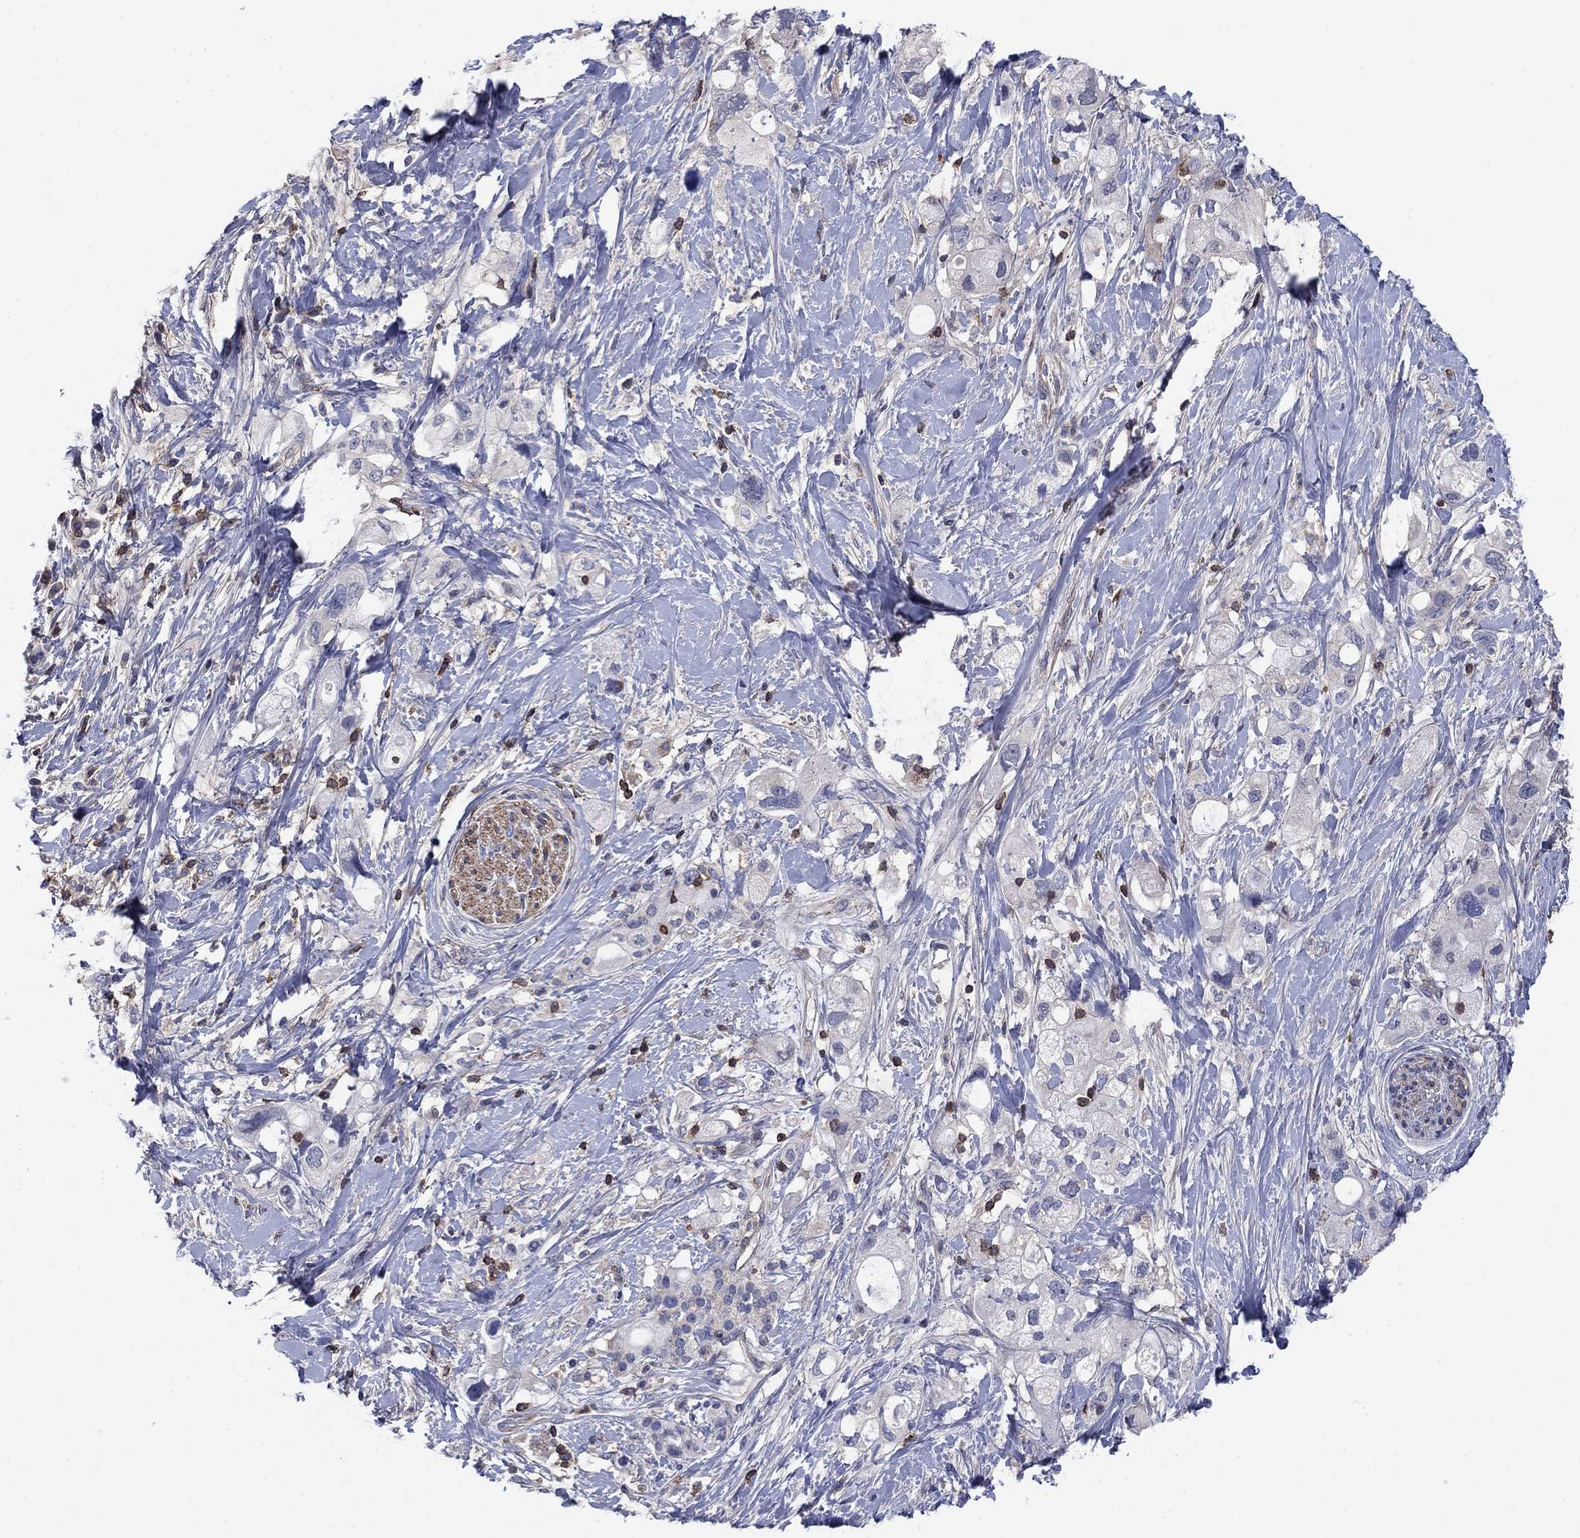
{"staining": {"intensity": "negative", "quantity": "none", "location": "none"}, "tissue": "pancreatic cancer", "cell_type": "Tumor cells", "image_type": "cancer", "snomed": [{"axis": "morphology", "description": "Adenocarcinoma, NOS"}, {"axis": "topography", "description": "Pancreas"}], "caption": "Tumor cells are negative for protein expression in human pancreatic adenocarcinoma.", "gene": "PSD4", "patient": {"sex": "female", "age": 56}}